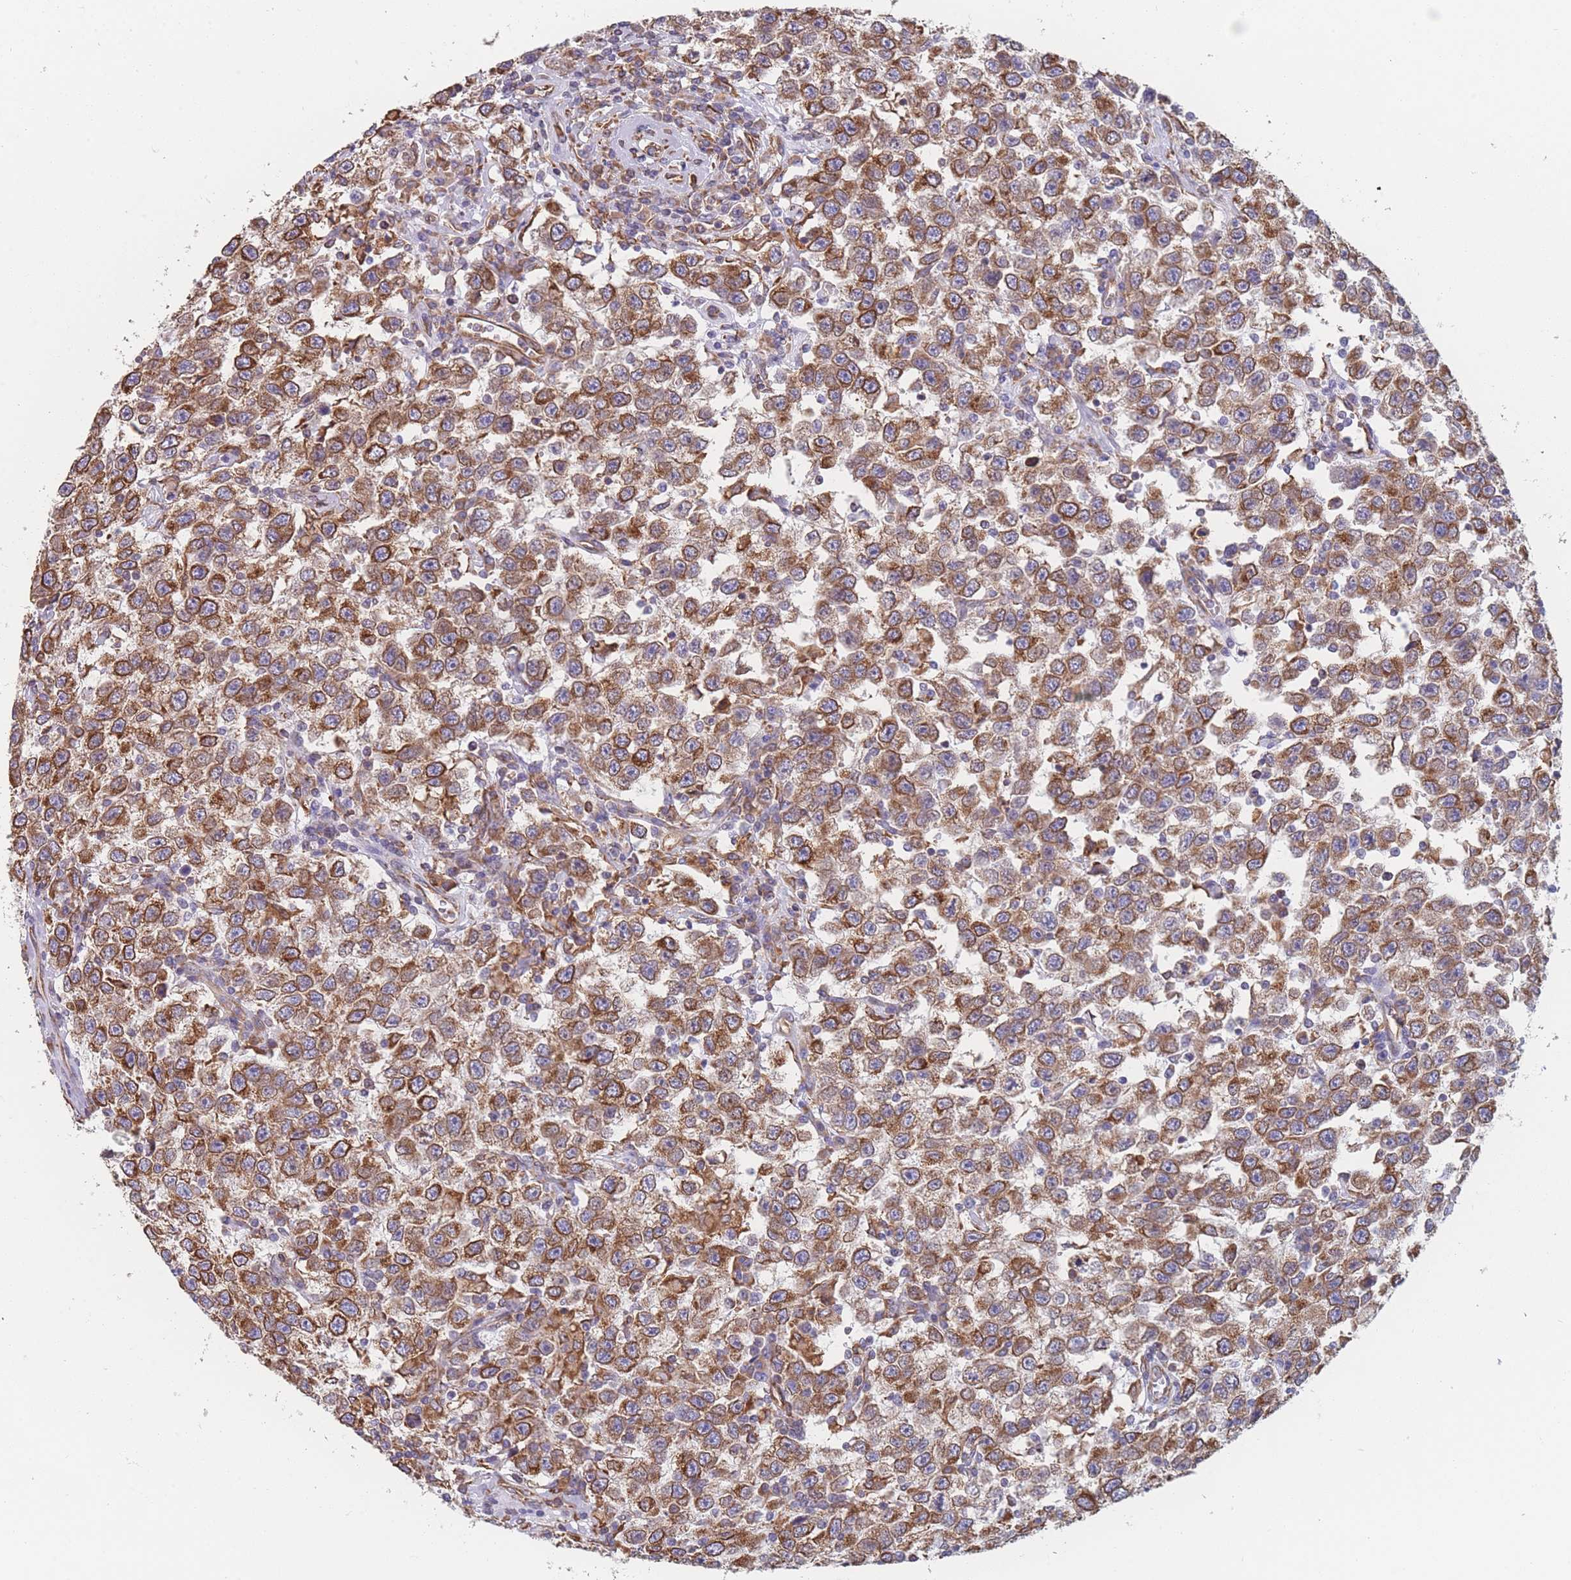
{"staining": {"intensity": "moderate", "quantity": ">75%", "location": "cytoplasmic/membranous"}, "tissue": "testis cancer", "cell_type": "Tumor cells", "image_type": "cancer", "snomed": [{"axis": "morphology", "description": "Seminoma, NOS"}, {"axis": "topography", "description": "Testis"}], "caption": "Immunohistochemistry (IHC) (DAB) staining of human seminoma (testis) exhibits moderate cytoplasmic/membranous protein expression in approximately >75% of tumor cells. (brown staining indicates protein expression, while blue staining denotes nuclei).", "gene": "OR7C2", "patient": {"sex": "male", "age": 41}}